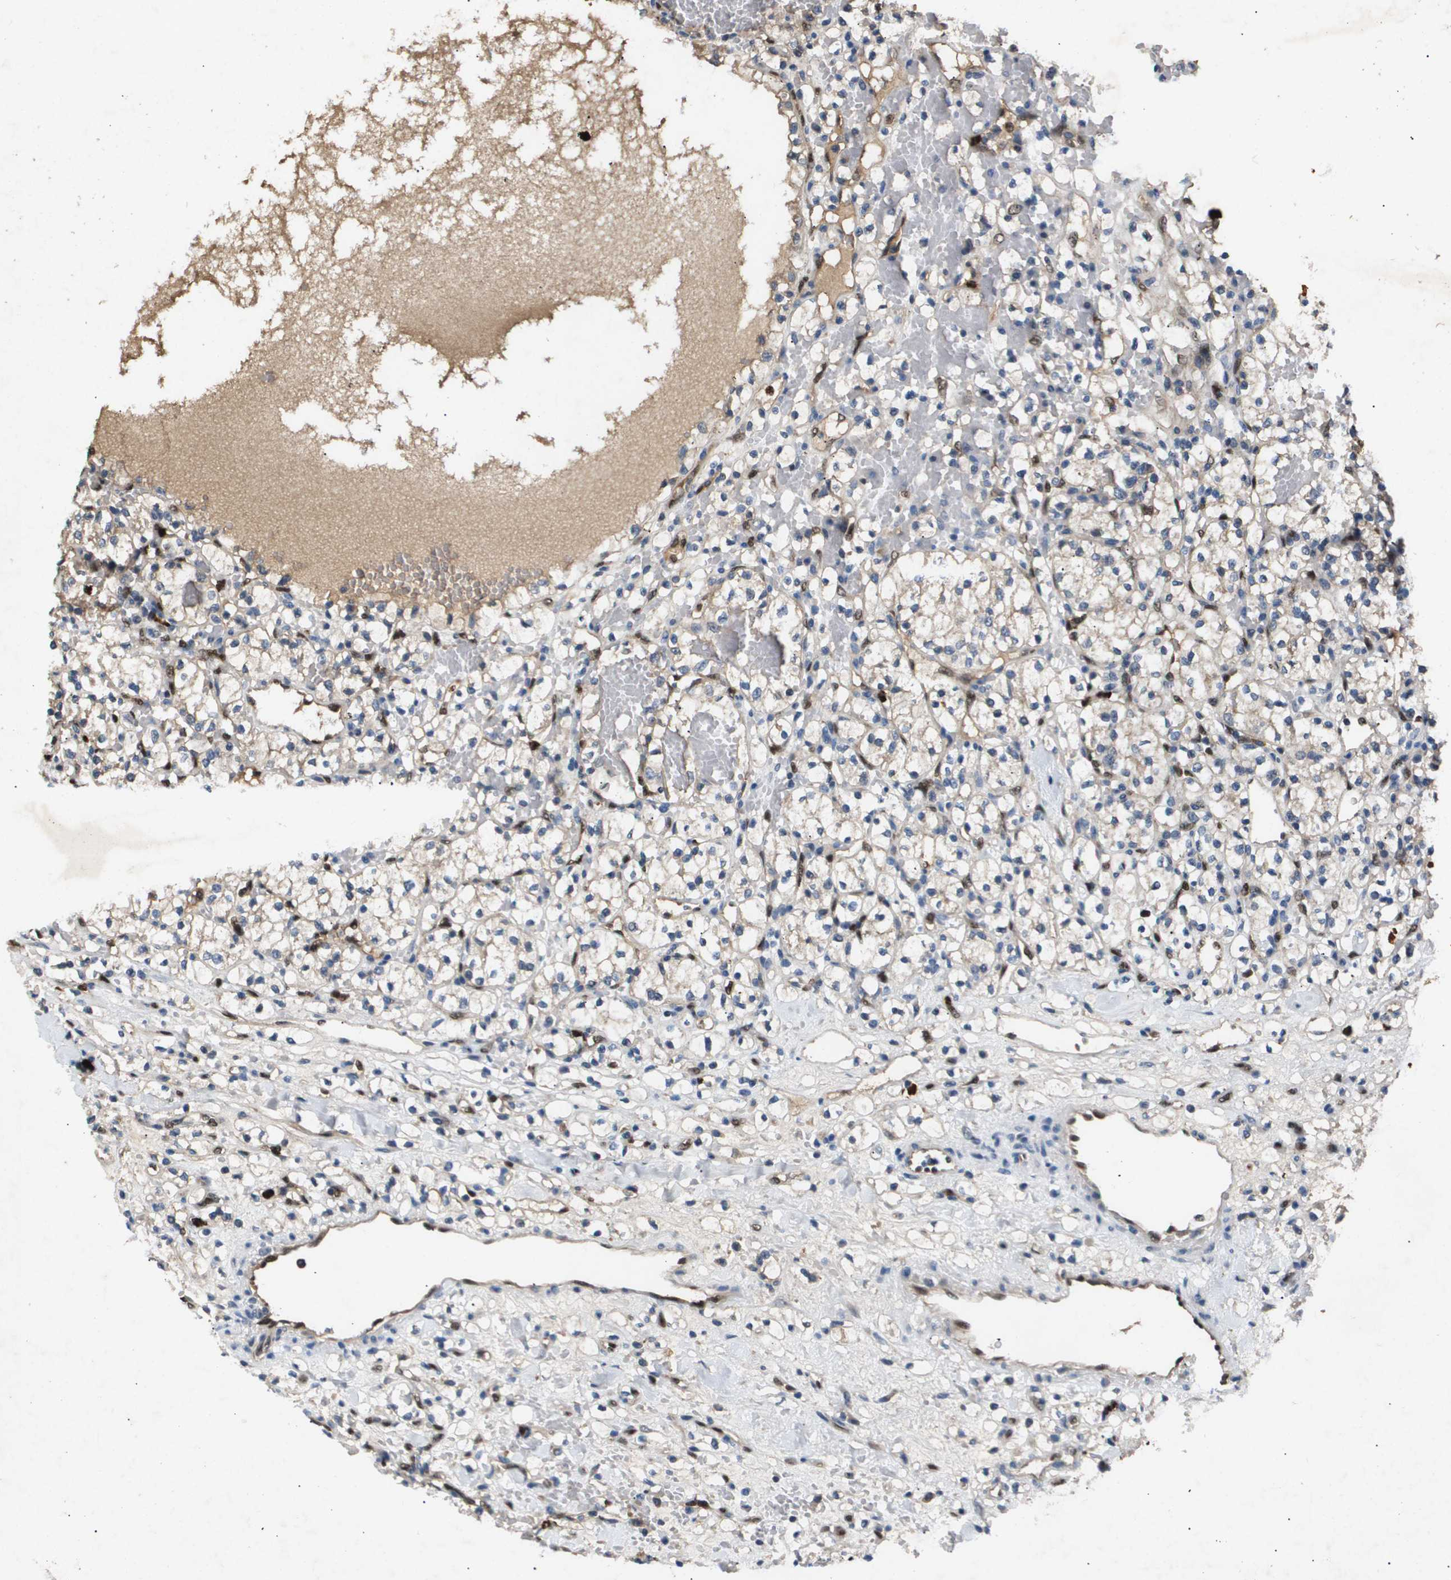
{"staining": {"intensity": "weak", "quantity": "<25%", "location": "cytoplasmic/membranous"}, "tissue": "renal cancer", "cell_type": "Tumor cells", "image_type": "cancer", "snomed": [{"axis": "morphology", "description": "Adenocarcinoma, NOS"}, {"axis": "topography", "description": "Kidney"}], "caption": "There is no significant expression in tumor cells of renal cancer (adenocarcinoma).", "gene": "ERG", "patient": {"sex": "female", "age": 60}}